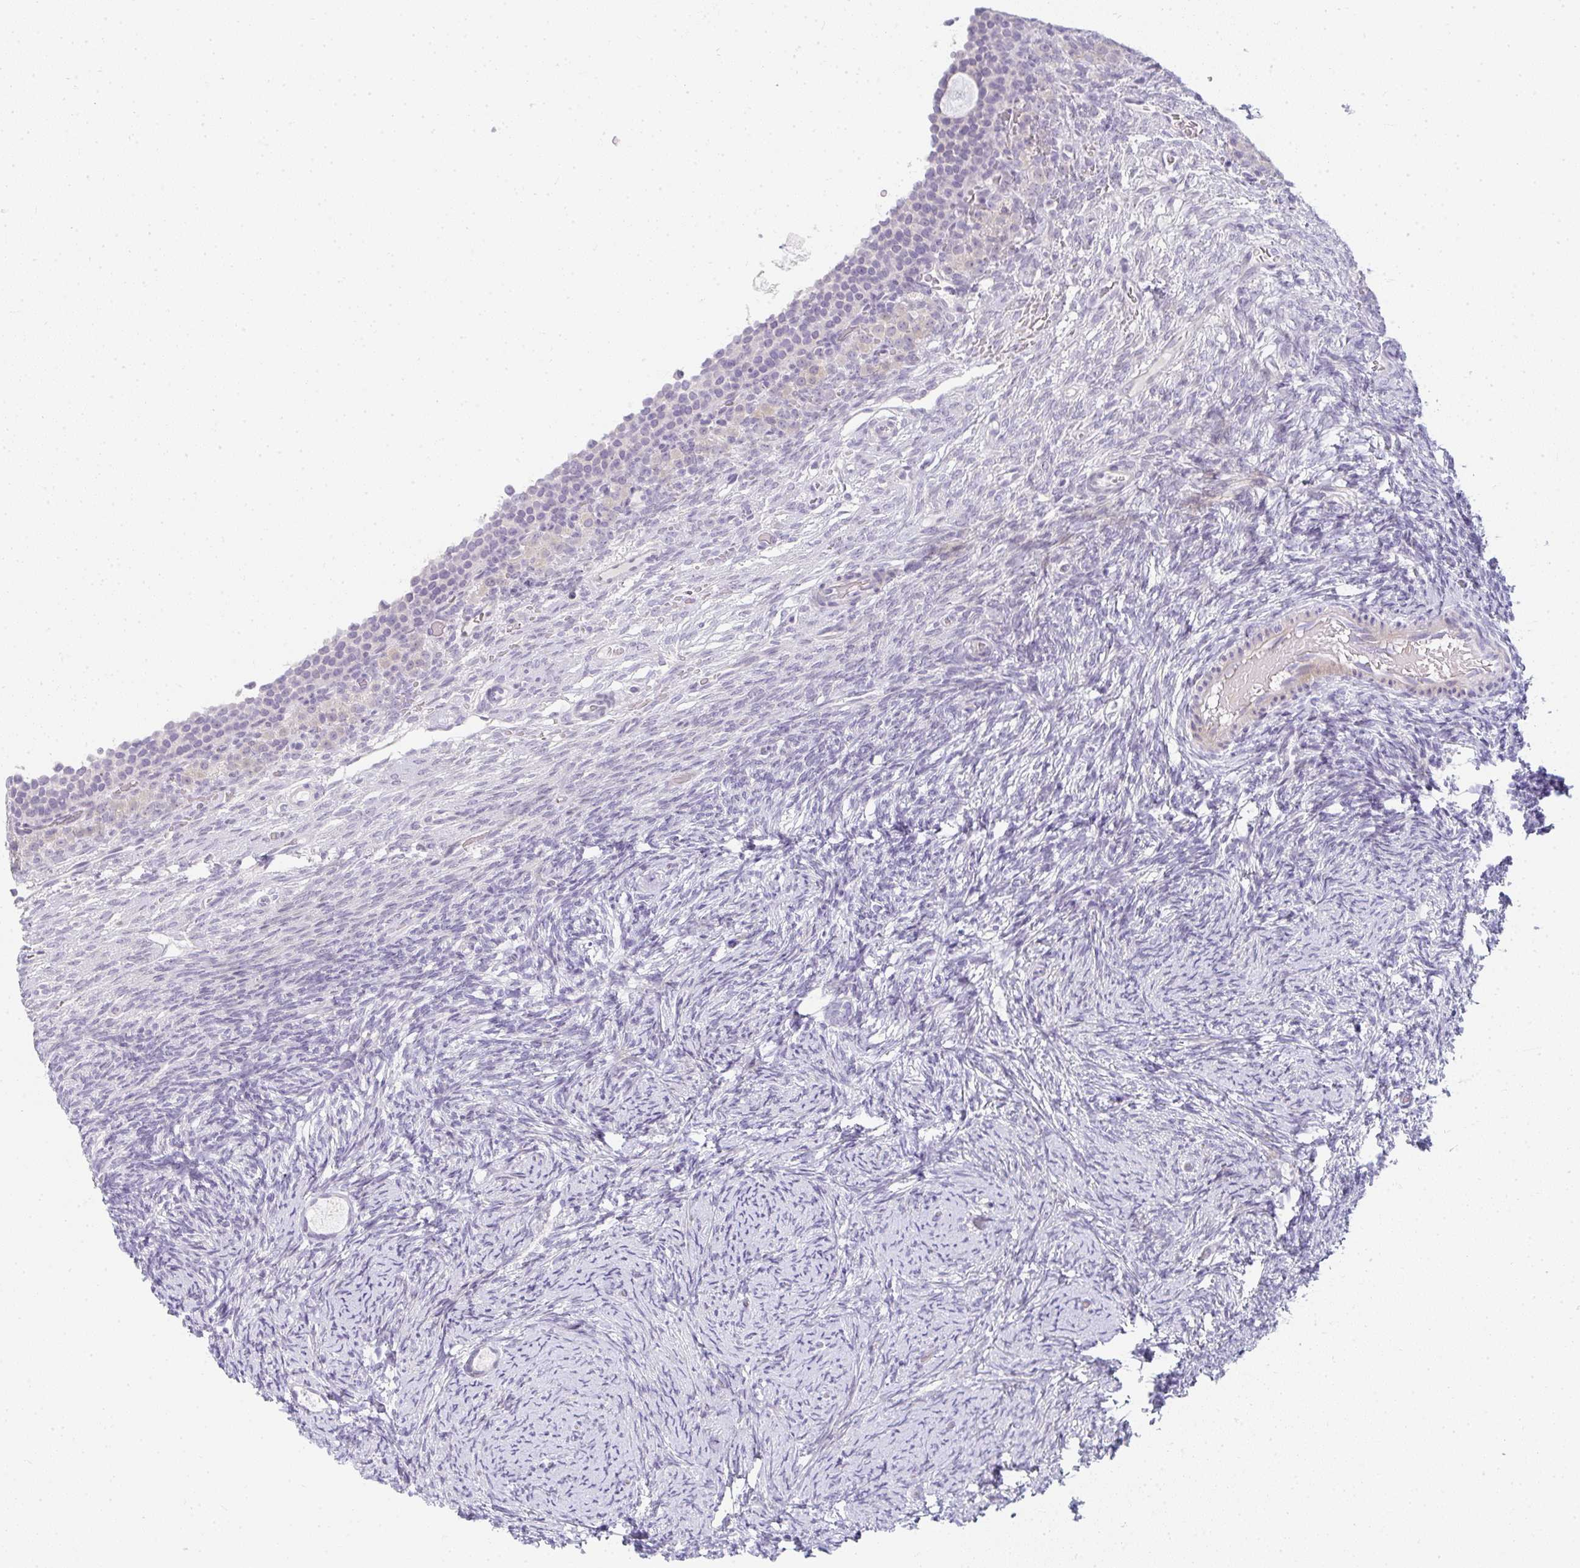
{"staining": {"intensity": "negative", "quantity": "none", "location": "none"}, "tissue": "ovary", "cell_type": "Follicle cells", "image_type": "normal", "snomed": [{"axis": "morphology", "description": "Normal tissue, NOS"}, {"axis": "topography", "description": "Ovary"}], "caption": "A photomicrograph of ovary stained for a protein demonstrates no brown staining in follicle cells. Nuclei are stained in blue.", "gene": "NEU2", "patient": {"sex": "female", "age": 34}}